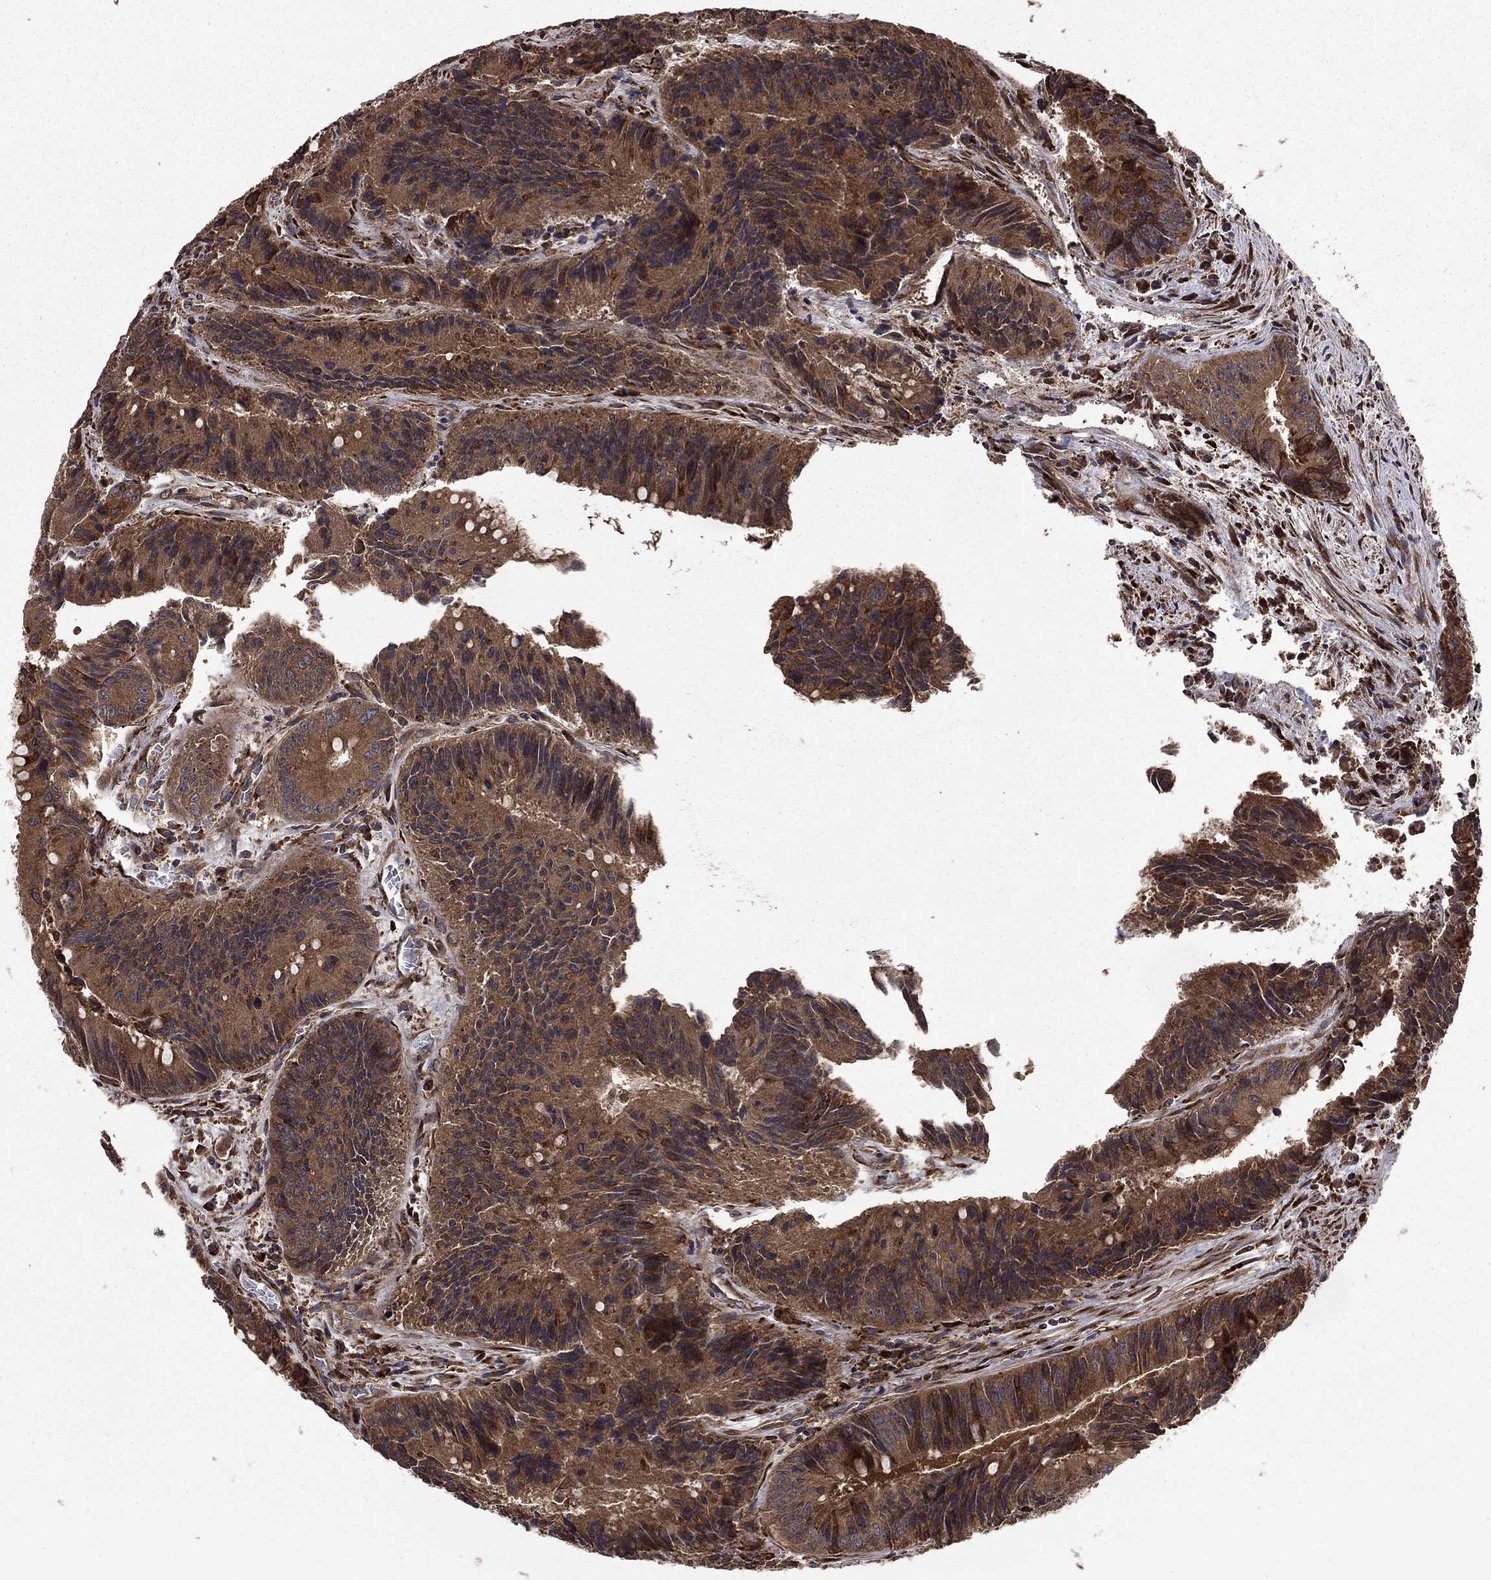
{"staining": {"intensity": "strong", "quantity": ">75%", "location": "cytoplasmic/membranous"}, "tissue": "colorectal cancer", "cell_type": "Tumor cells", "image_type": "cancer", "snomed": [{"axis": "morphology", "description": "Adenocarcinoma, NOS"}, {"axis": "topography", "description": "Rectum"}], "caption": "Immunohistochemical staining of adenocarcinoma (colorectal) shows high levels of strong cytoplasmic/membranous protein positivity in about >75% of tumor cells.", "gene": "BABAM2", "patient": {"sex": "female", "age": 72}}